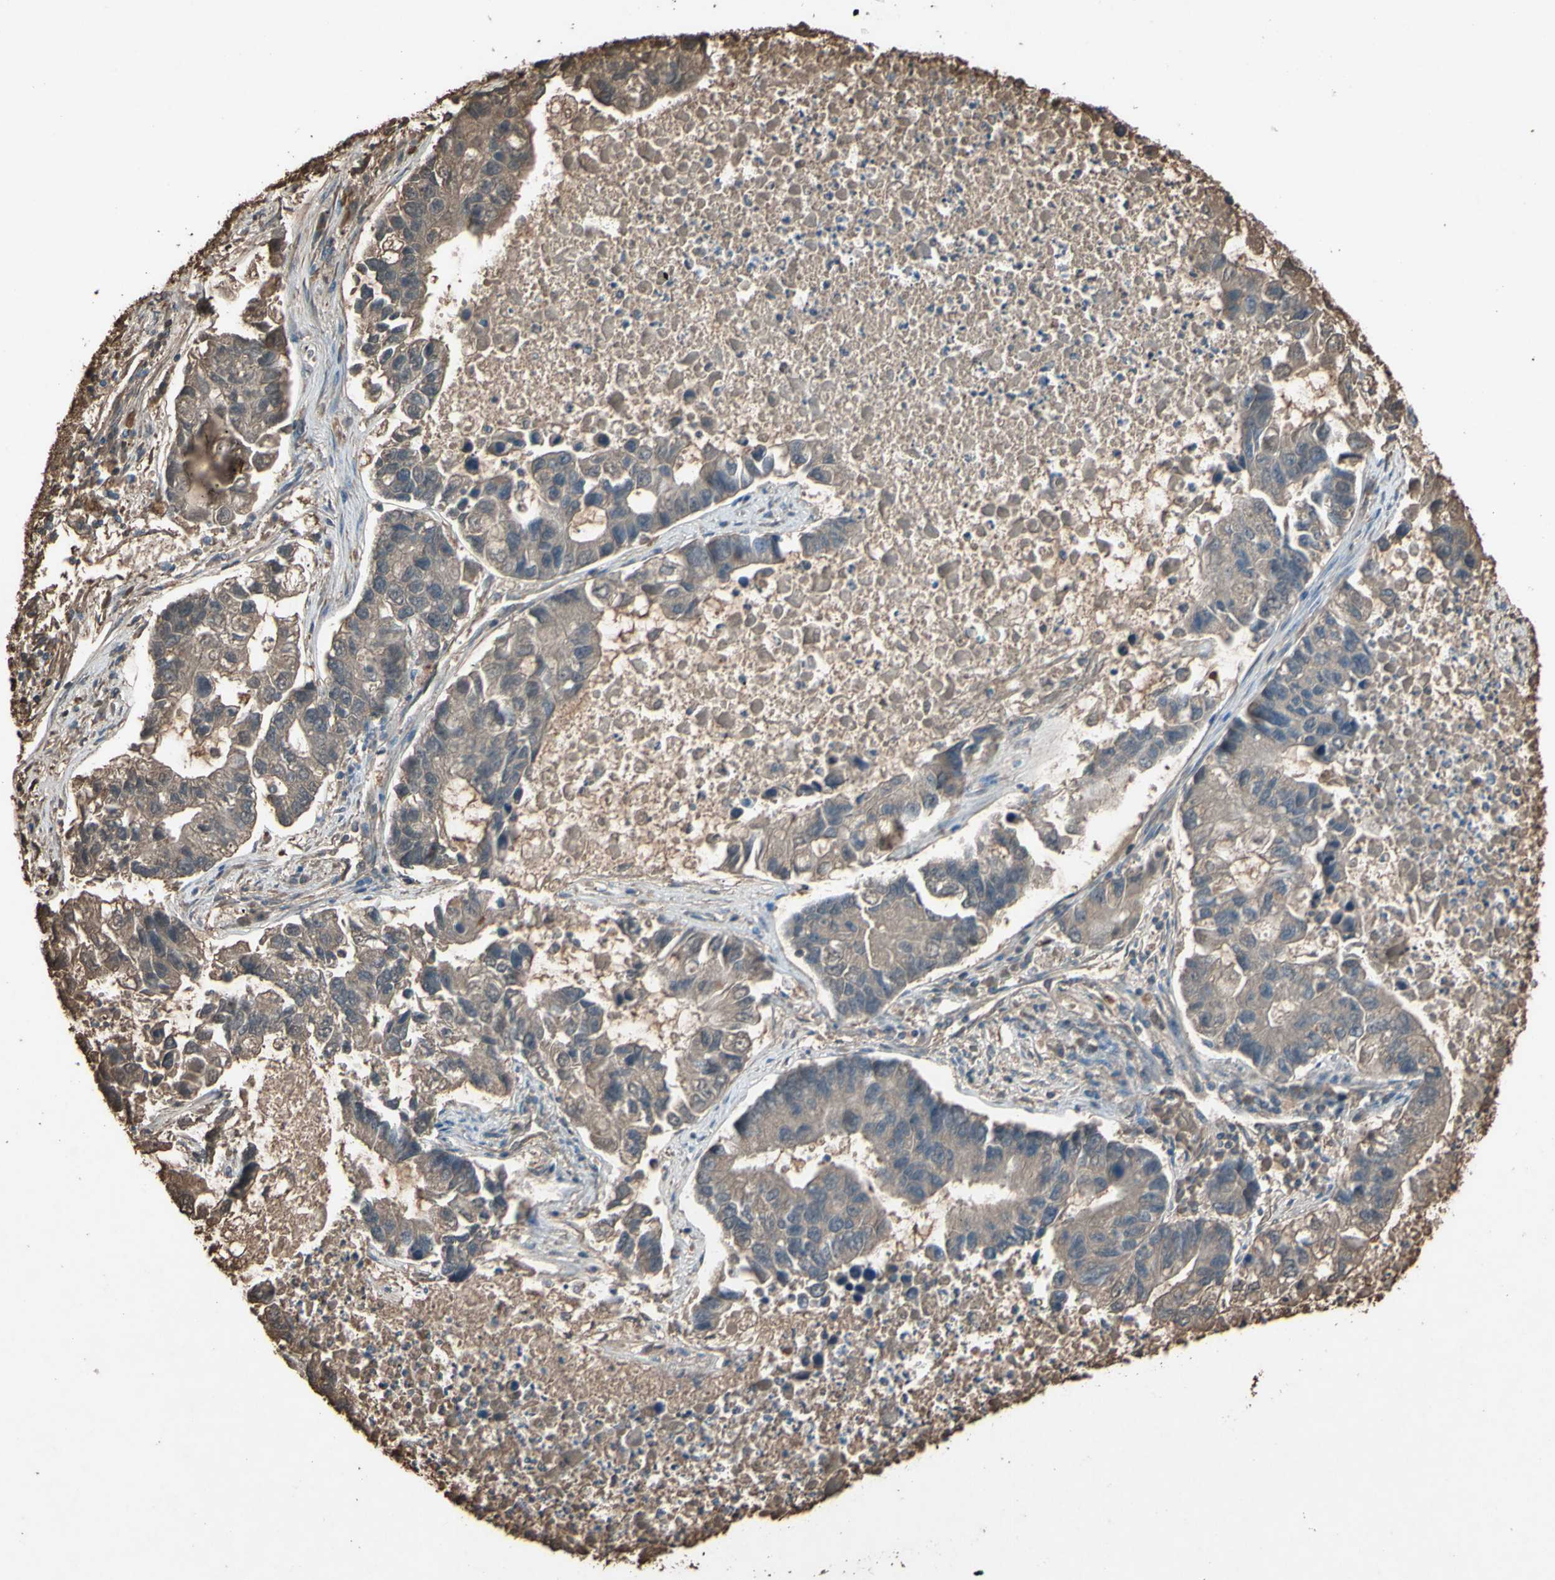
{"staining": {"intensity": "moderate", "quantity": "25%-75%", "location": "cytoplasmic/membranous"}, "tissue": "lung cancer", "cell_type": "Tumor cells", "image_type": "cancer", "snomed": [{"axis": "morphology", "description": "Adenocarcinoma, NOS"}, {"axis": "topography", "description": "Lung"}], "caption": "Immunohistochemical staining of lung adenocarcinoma exhibits medium levels of moderate cytoplasmic/membranous positivity in approximately 25%-75% of tumor cells.", "gene": "PTGDS", "patient": {"sex": "female", "age": 51}}